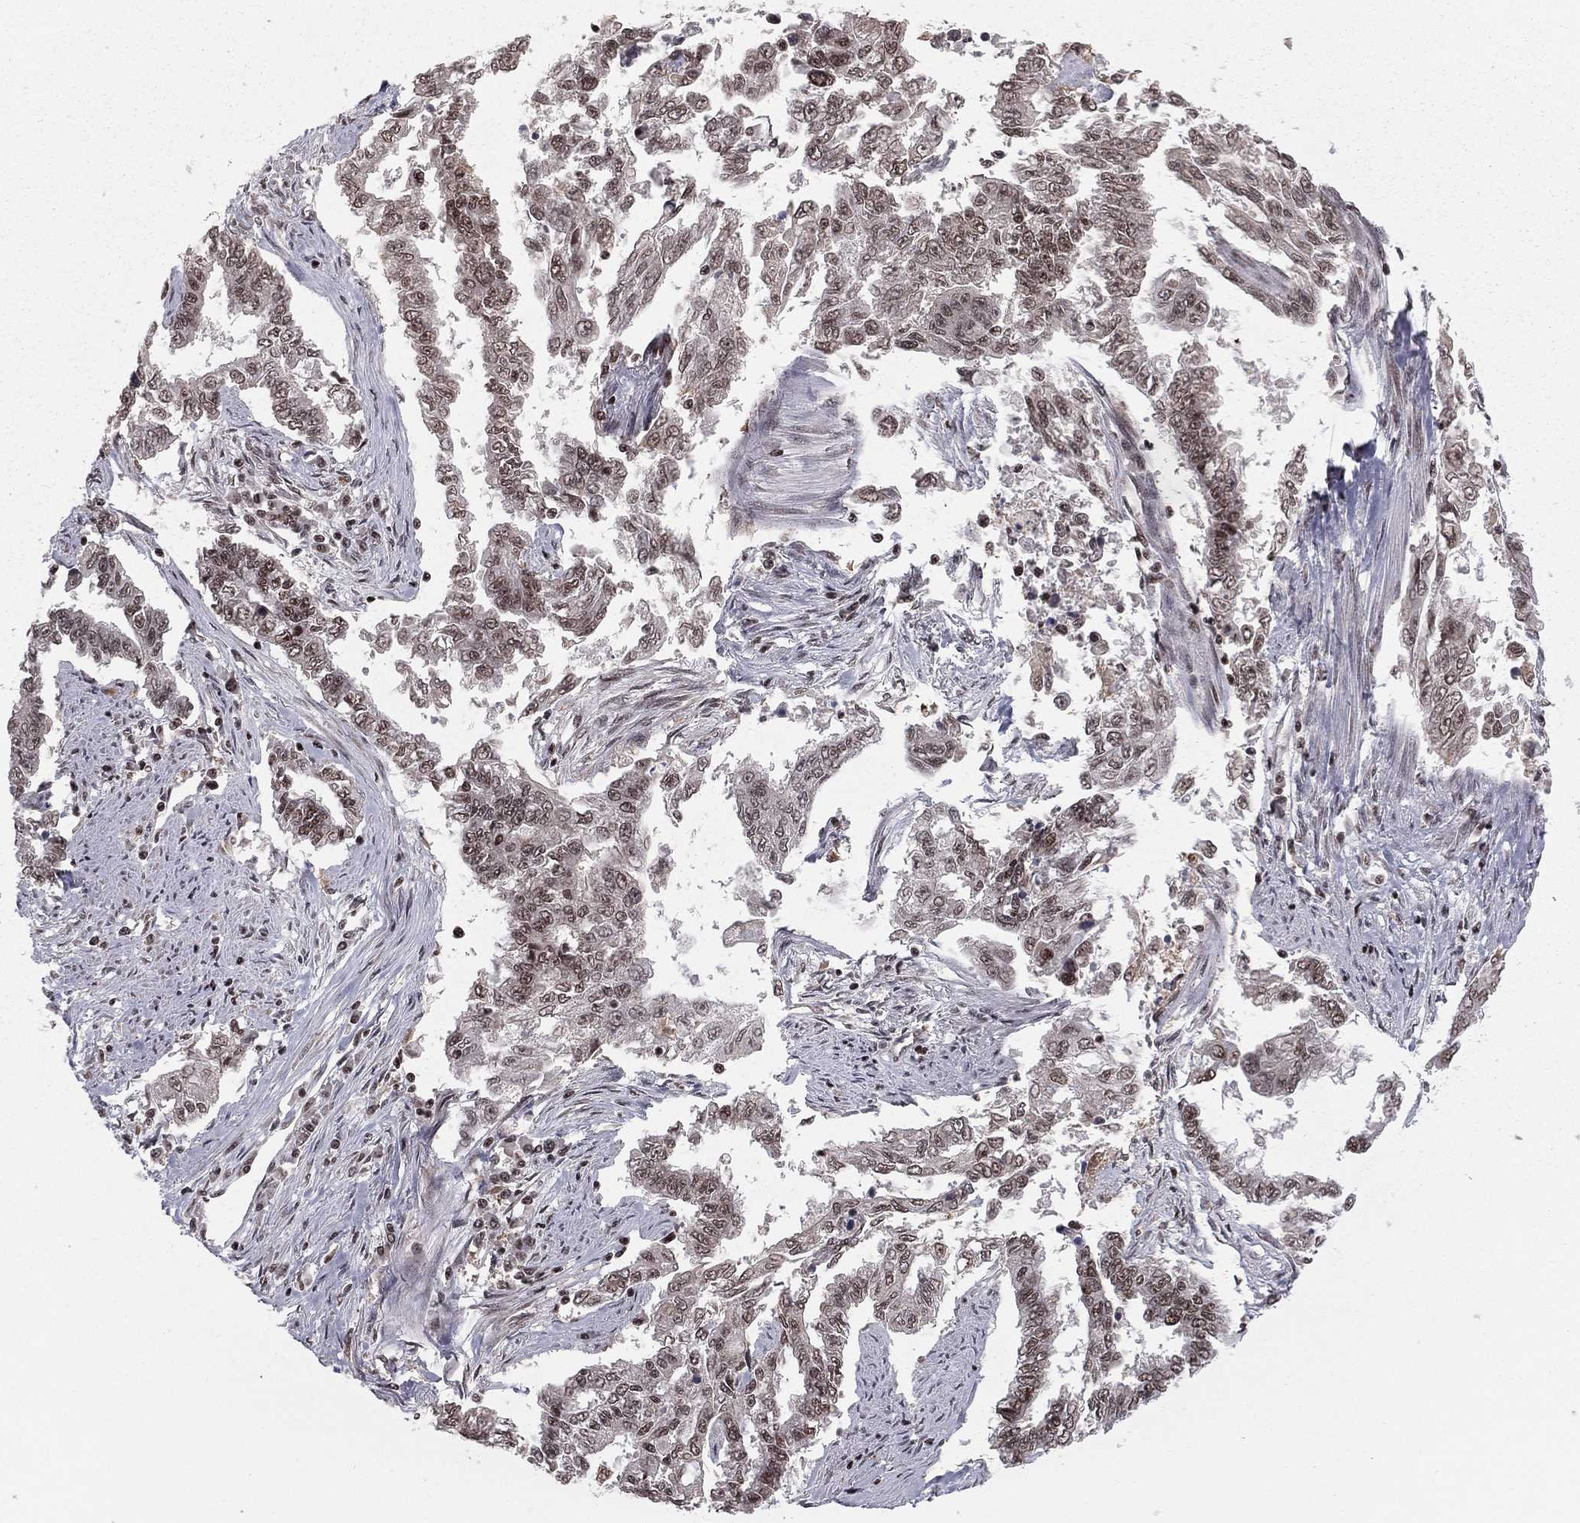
{"staining": {"intensity": "moderate", "quantity": "<25%", "location": "nuclear"}, "tissue": "endometrial cancer", "cell_type": "Tumor cells", "image_type": "cancer", "snomed": [{"axis": "morphology", "description": "Adenocarcinoma, NOS"}, {"axis": "topography", "description": "Uterus"}], "caption": "Immunohistochemical staining of endometrial adenocarcinoma exhibits moderate nuclear protein staining in approximately <25% of tumor cells.", "gene": "NFYB", "patient": {"sex": "female", "age": 59}}